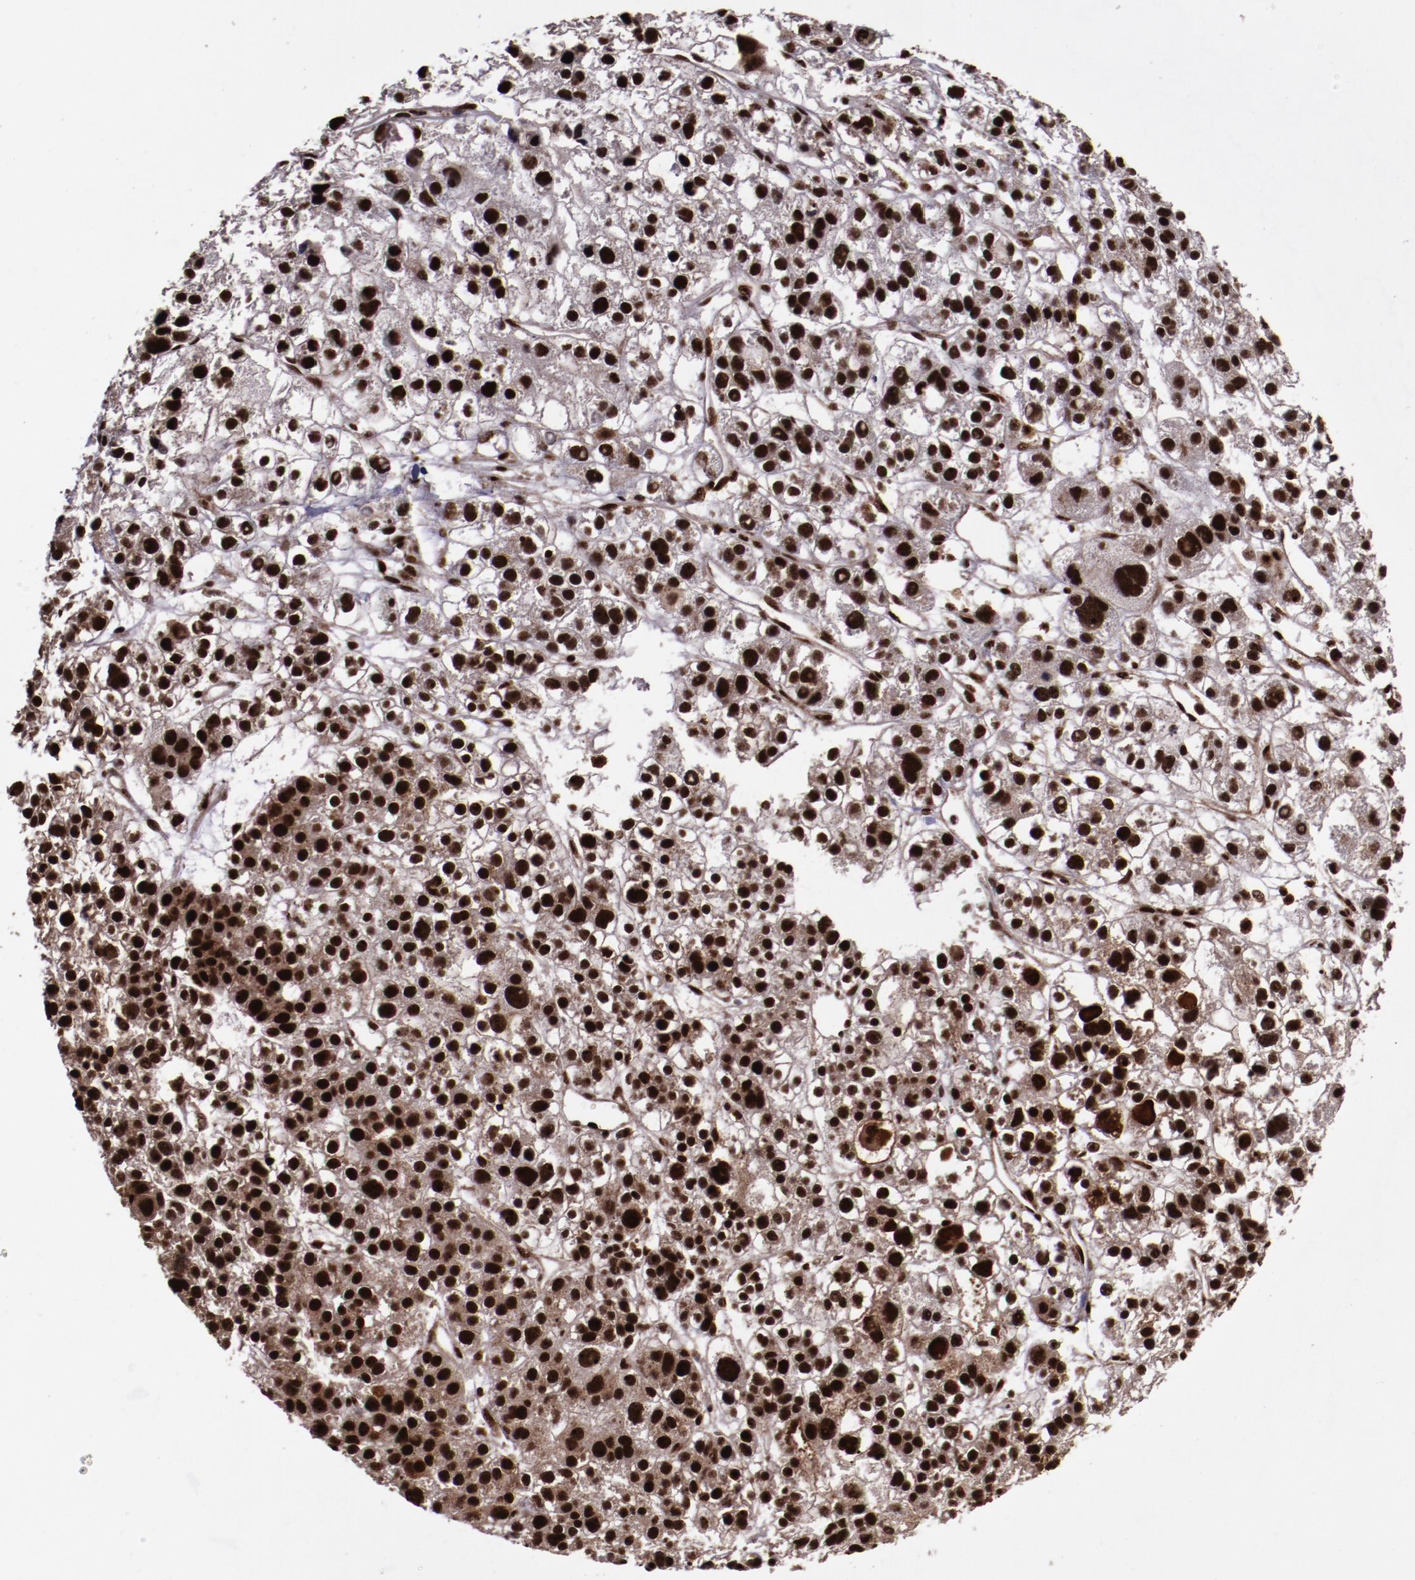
{"staining": {"intensity": "strong", "quantity": ">75%", "location": "cytoplasmic/membranous,nuclear"}, "tissue": "liver cancer", "cell_type": "Tumor cells", "image_type": "cancer", "snomed": [{"axis": "morphology", "description": "Carcinoma, Hepatocellular, NOS"}, {"axis": "topography", "description": "Liver"}], "caption": "Human liver cancer stained with a brown dye shows strong cytoplasmic/membranous and nuclear positive positivity in about >75% of tumor cells.", "gene": "SNW1", "patient": {"sex": "female", "age": 85}}